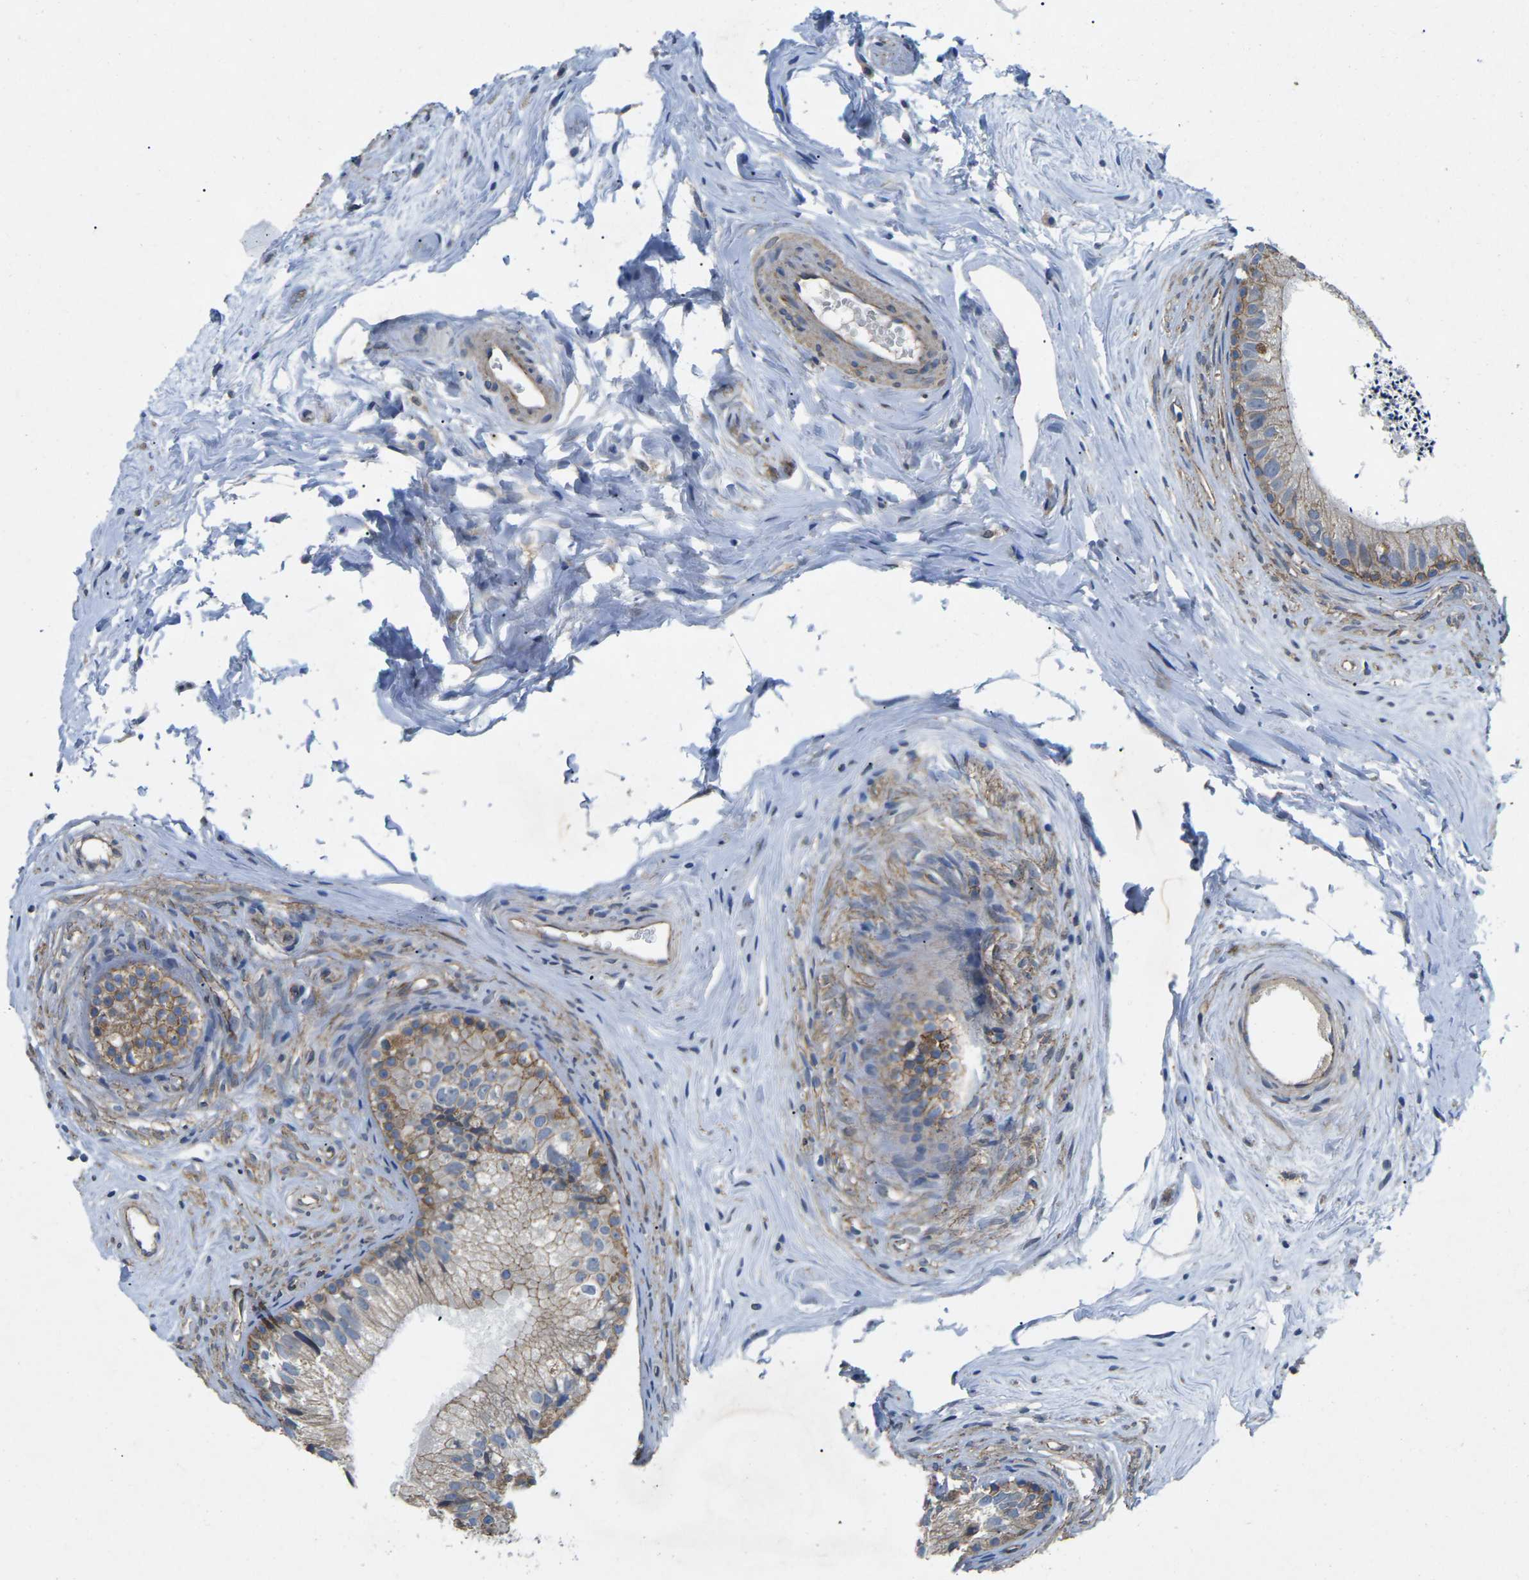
{"staining": {"intensity": "moderate", "quantity": ">75%", "location": "cytoplasmic/membranous"}, "tissue": "epididymis", "cell_type": "Glandular cells", "image_type": "normal", "snomed": [{"axis": "morphology", "description": "Normal tissue, NOS"}, {"axis": "topography", "description": "Epididymis"}], "caption": "Protein expression analysis of unremarkable epididymis demonstrates moderate cytoplasmic/membranous expression in about >75% of glandular cells.", "gene": "CTNND1", "patient": {"sex": "male", "age": 56}}